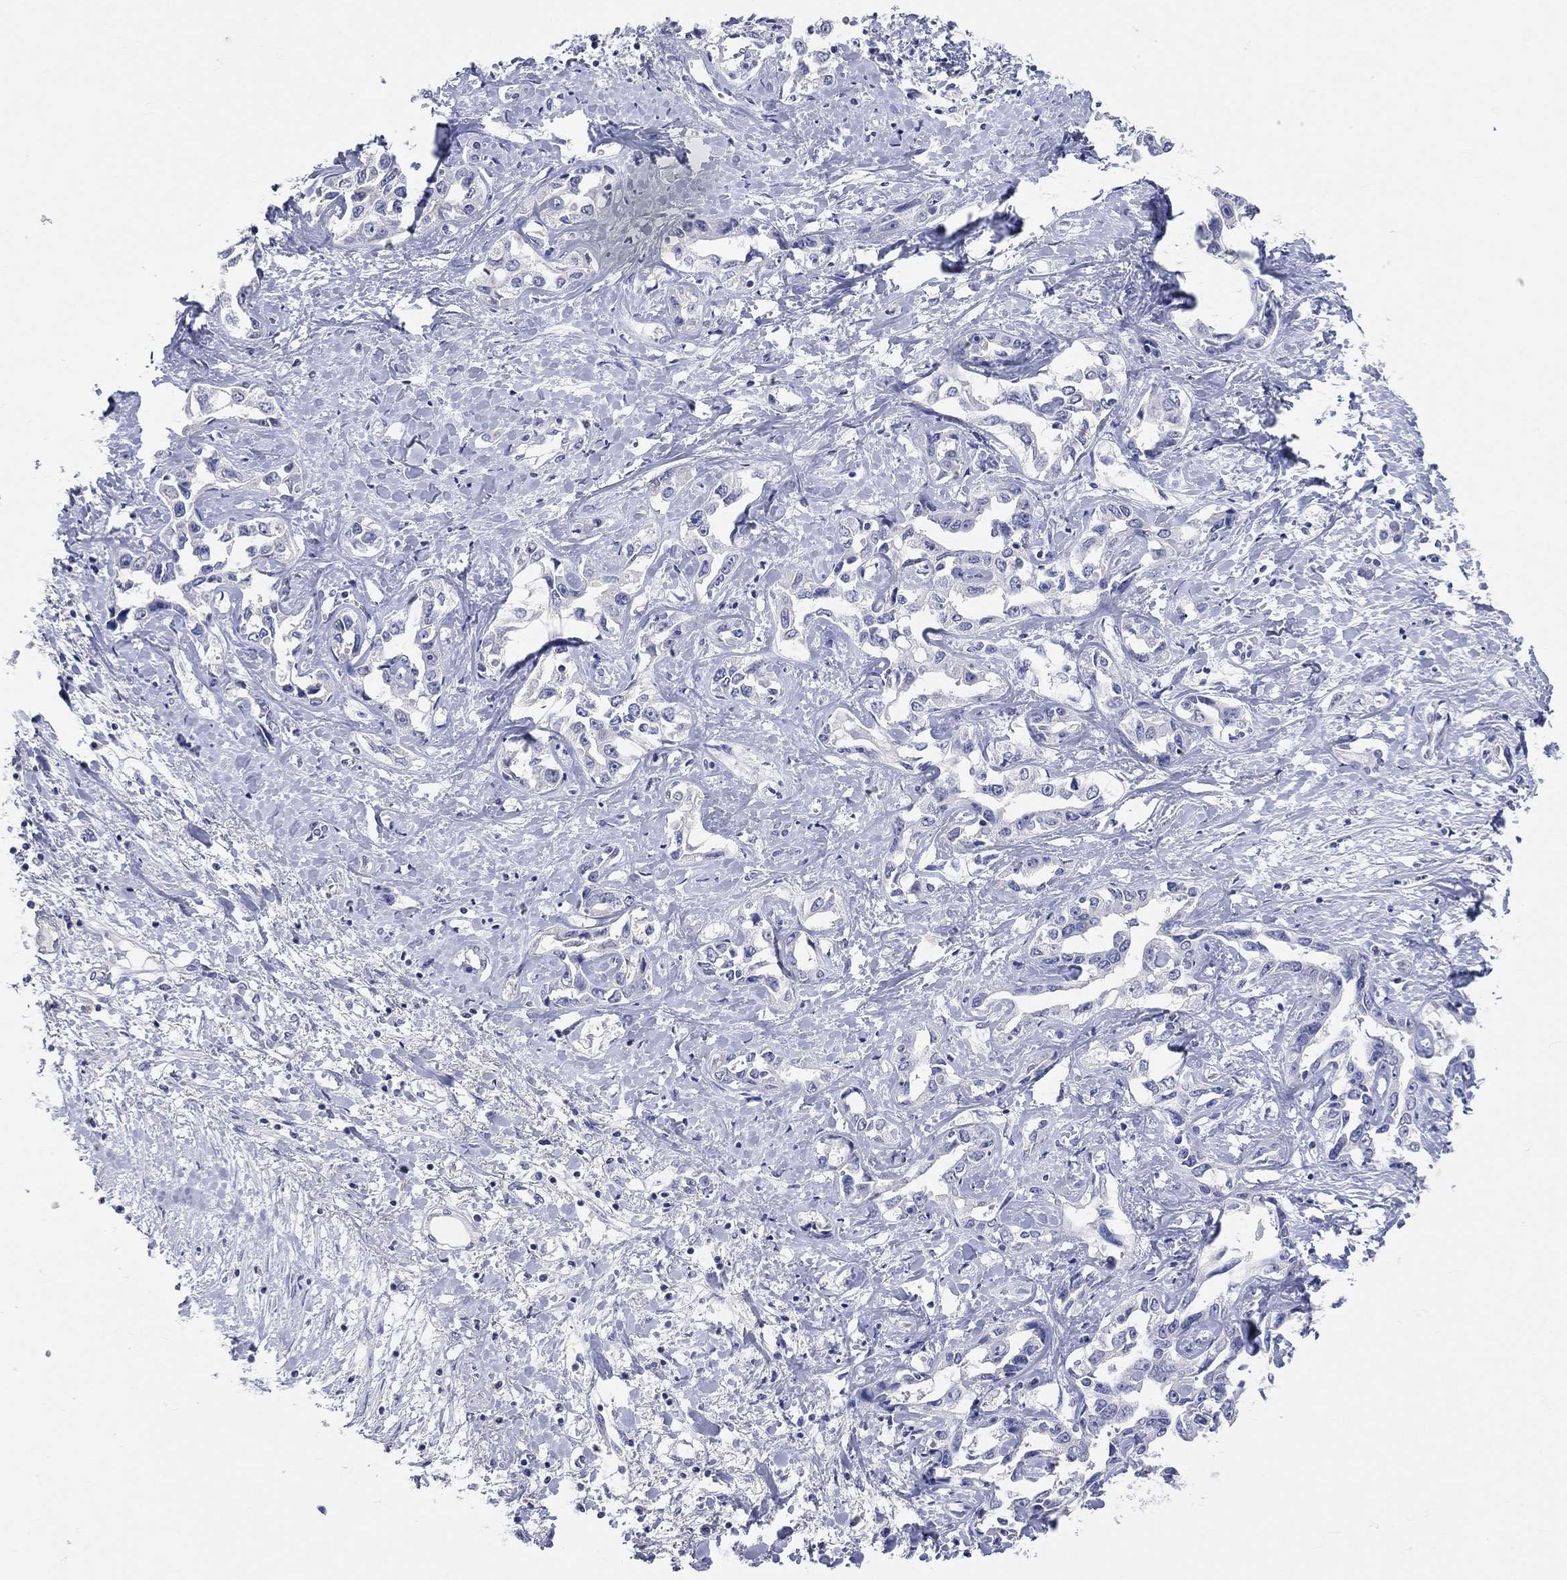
{"staining": {"intensity": "negative", "quantity": "none", "location": "none"}, "tissue": "liver cancer", "cell_type": "Tumor cells", "image_type": "cancer", "snomed": [{"axis": "morphology", "description": "Cholangiocarcinoma"}, {"axis": "topography", "description": "Liver"}], "caption": "This is an immunohistochemistry micrograph of cholangiocarcinoma (liver). There is no positivity in tumor cells.", "gene": "LAT", "patient": {"sex": "male", "age": 59}}